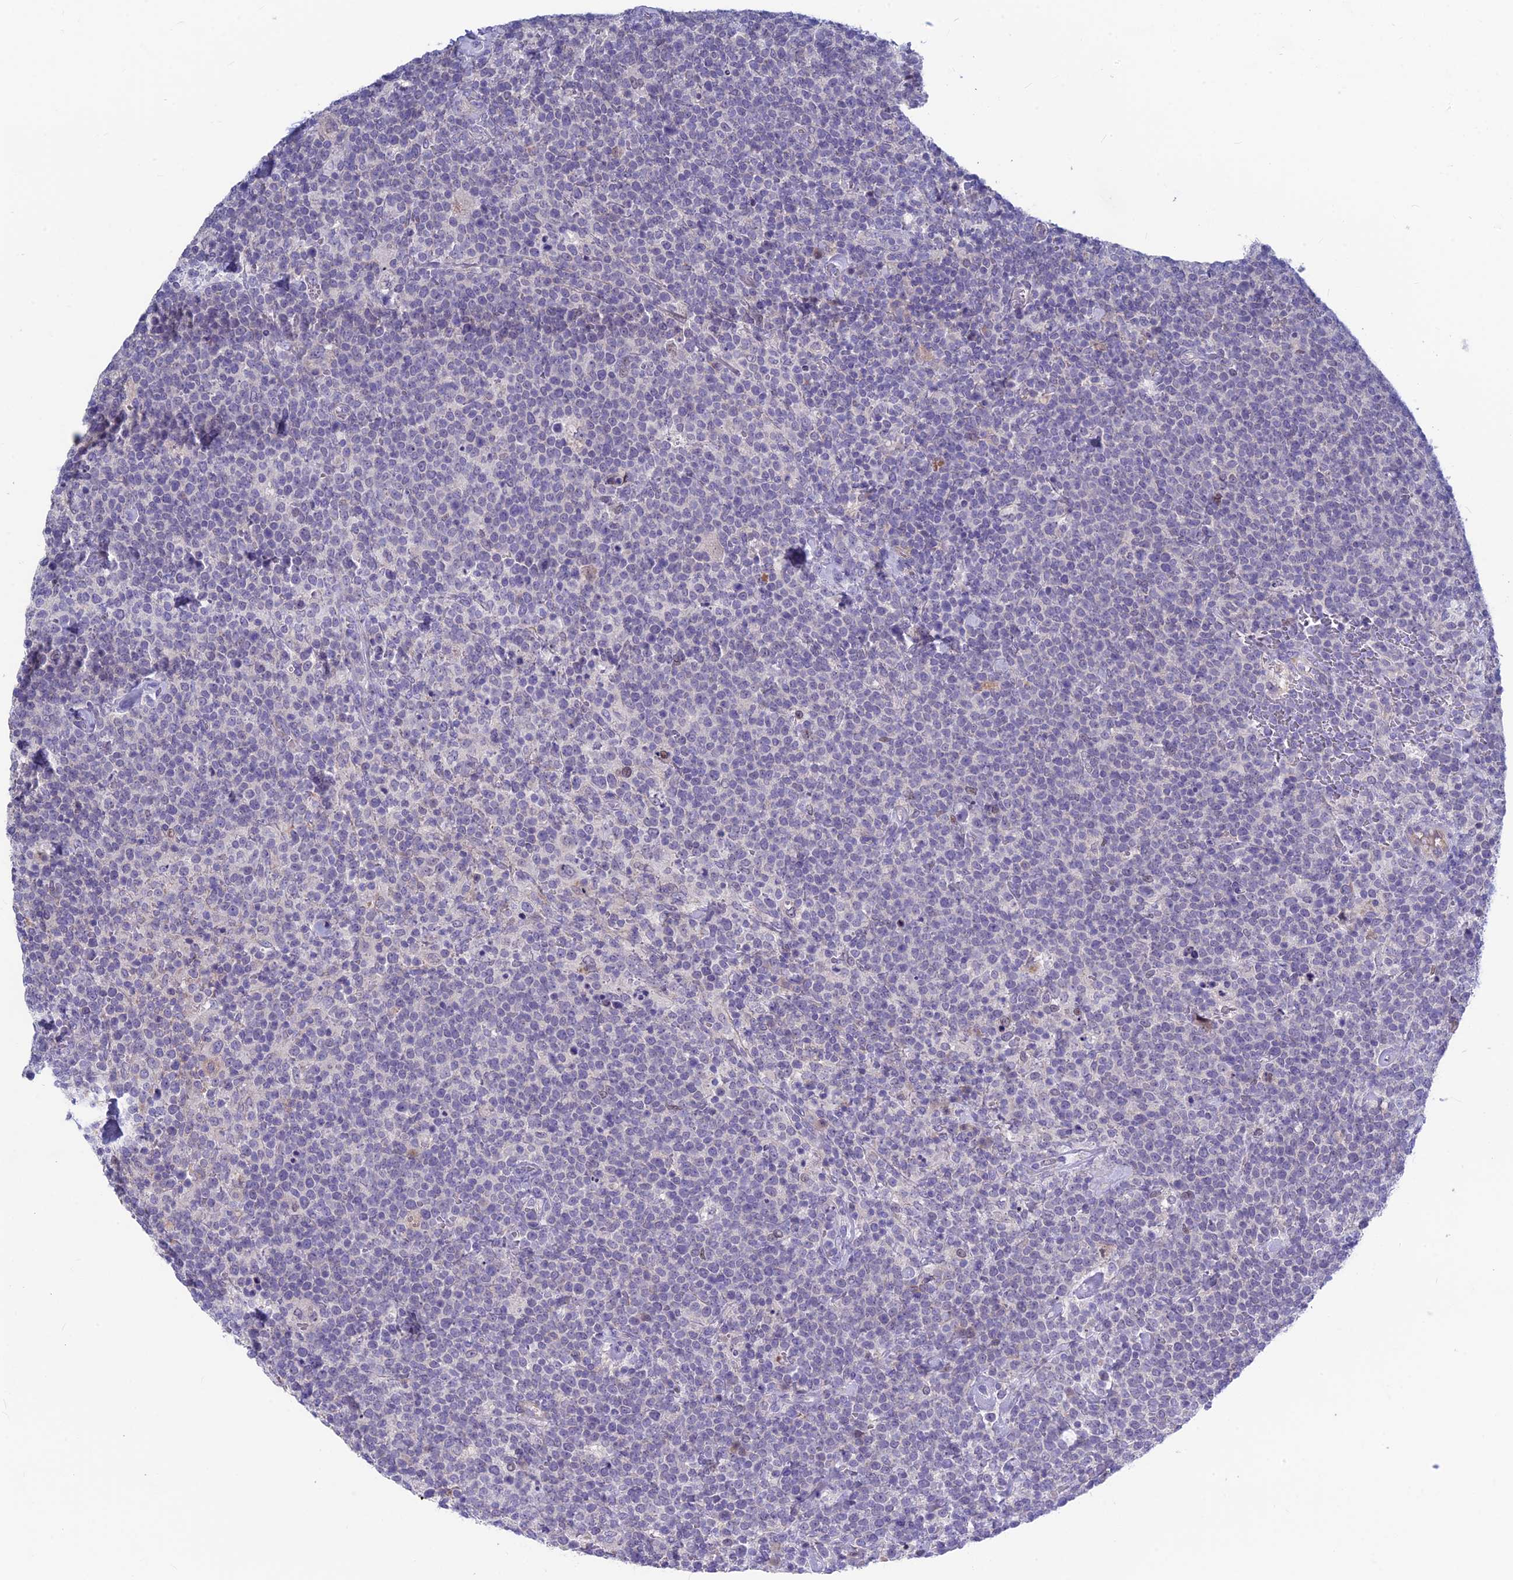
{"staining": {"intensity": "negative", "quantity": "none", "location": "none"}, "tissue": "lymphoma", "cell_type": "Tumor cells", "image_type": "cancer", "snomed": [{"axis": "morphology", "description": "Malignant lymphoma, non-Hodgkin's type, High grade"}, {"axis": "topography", "description": "Lymph node"}], "caption": "IHC photomicrograph of neoplastic tissue: malignant lymphoma, non-Hodgkin's type (high-grade) stained with DAB (3,3'-diaminobenzidine) reveals no significant protein expression in tumor cells.", "gene": "SNTN", "patient": {"sex": "male", "age": 61}}